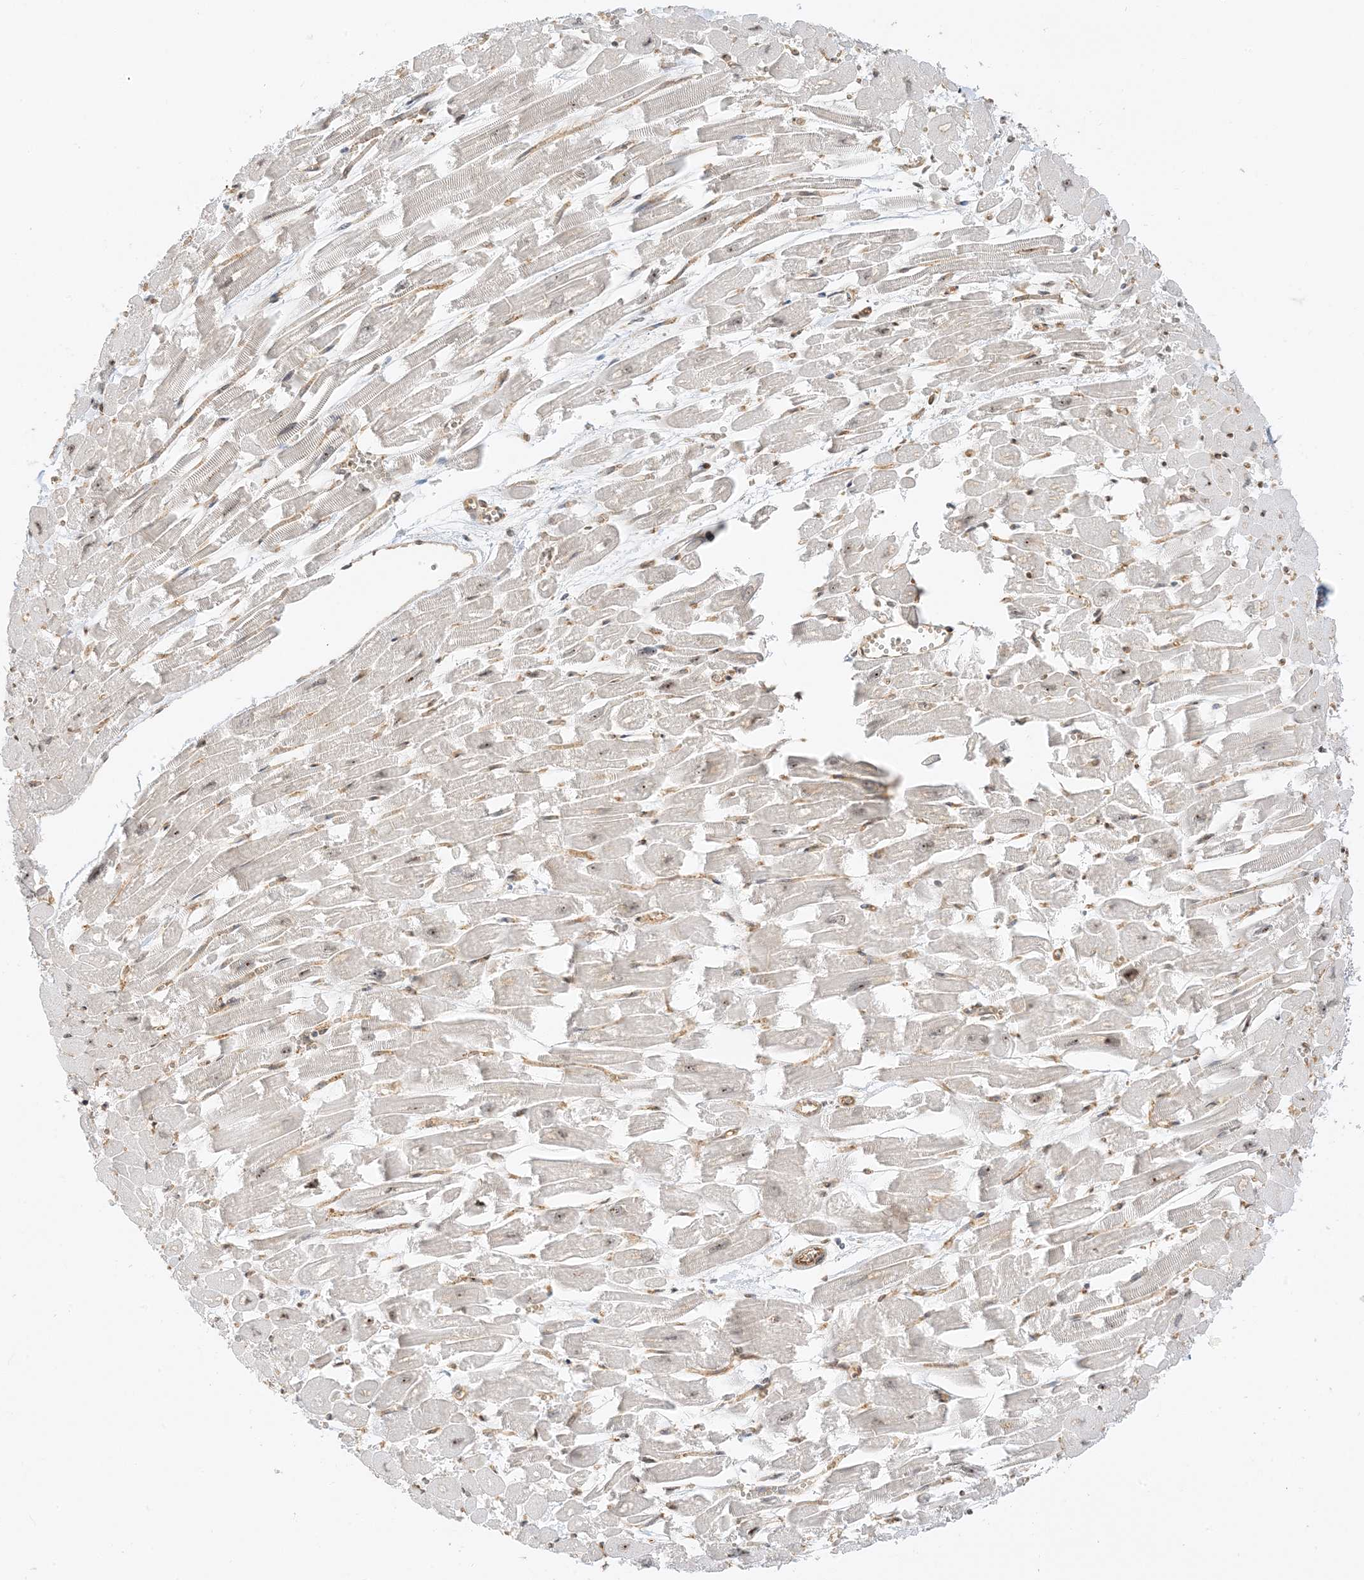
{"staining": {"intensity": "weak", "quantity": "<25%", "location": "nuclear"}, "tissue": "heart muscle", "cell_type": "Cardiomyocytes", "image_type": "normal", "snomed": [{"axis": "morphology", "description": "Normal tissue, NOS"}, {"axis": "topography", "description": "Heart"}], "caption": "Immunohistochemistry image of unremarkable heart muscle: human heart muscle stained with DAB exhibits no significant protein positivity in cardiomyocytes.", "gene": "UBAP2L", "patient": {"sex": "male", "age": 54}}